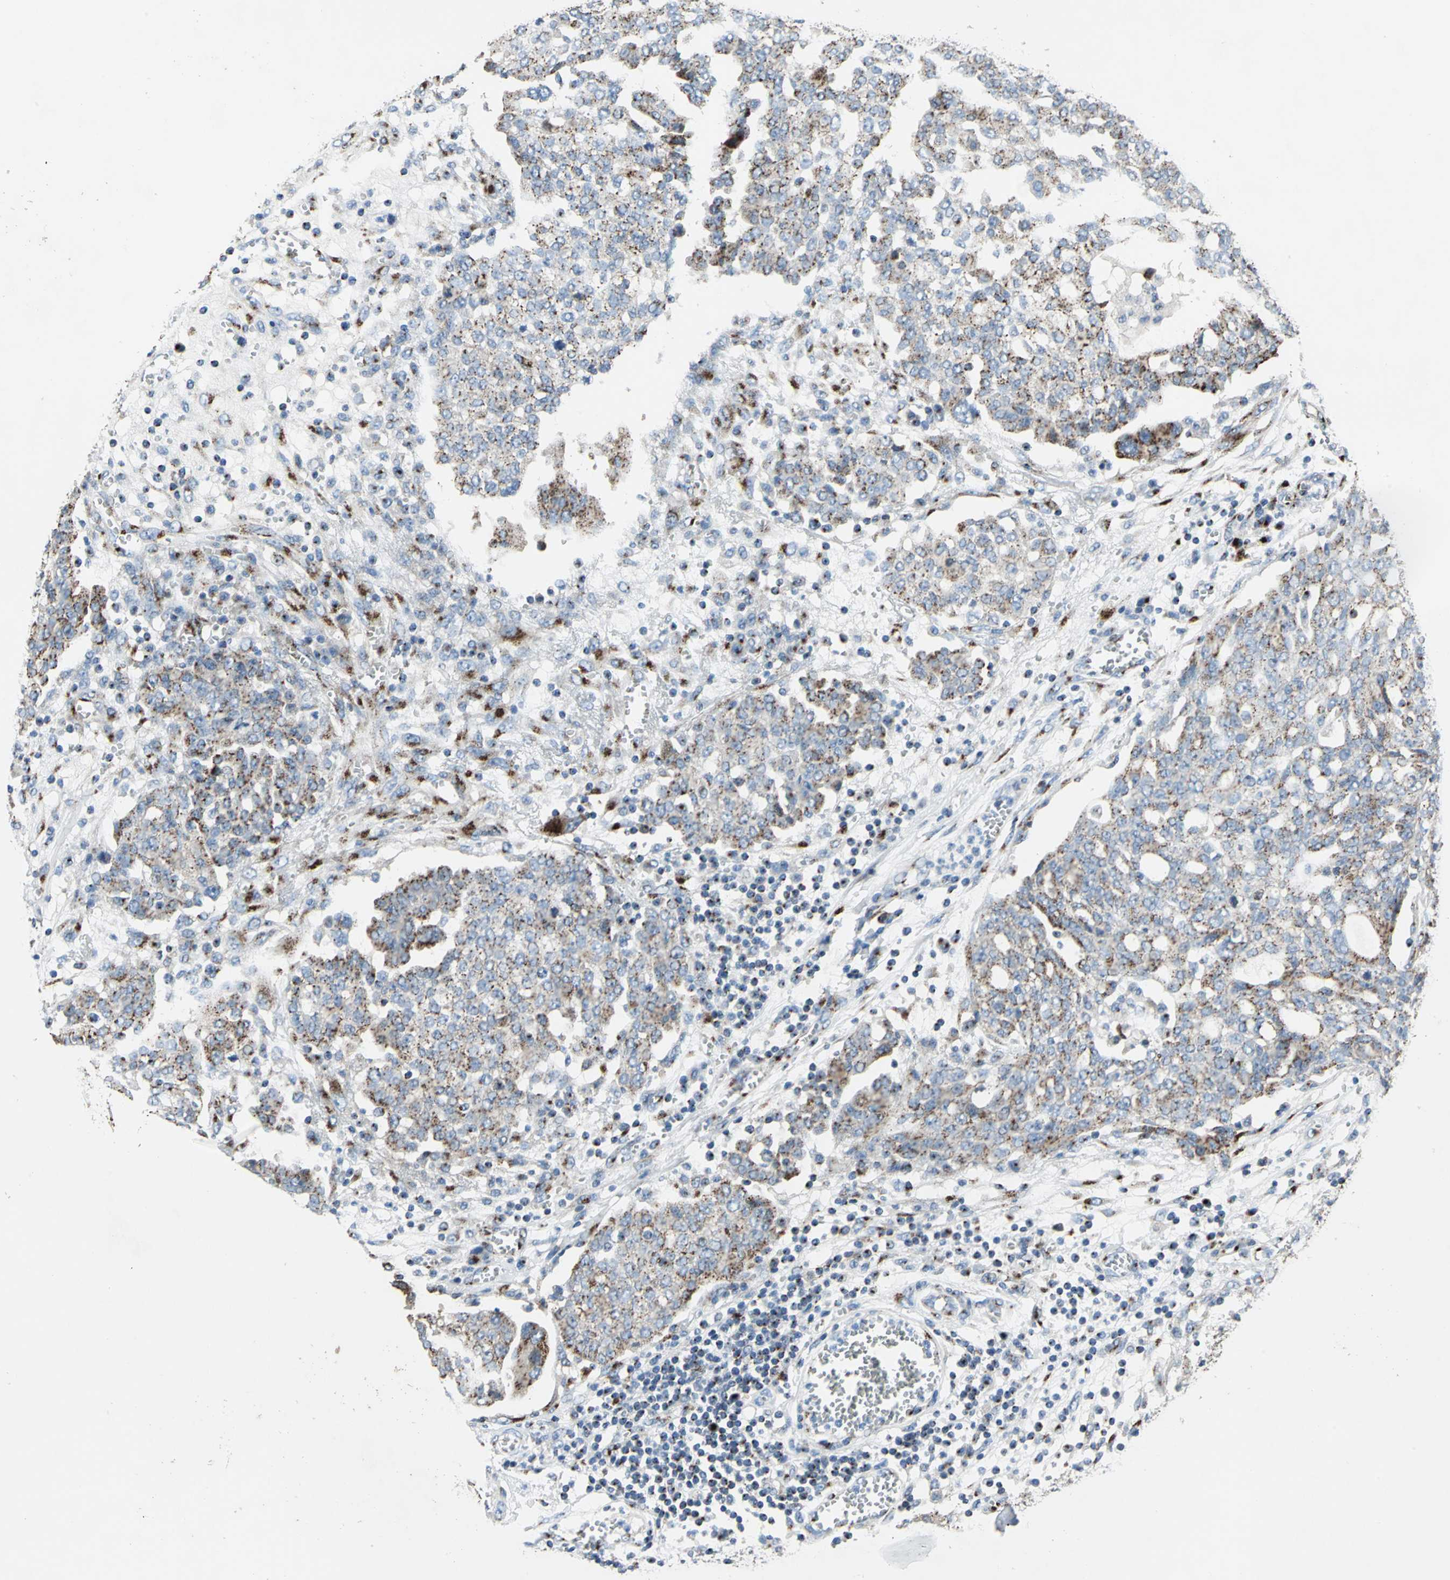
{"staining": {"intensity": "moderate", "quantity": ">75%", "location": "cytoplasmic/membranous"}, "tissue": "ovarian cancer", "cell_type": "Tumor cells", "image_type": "cancer", "snomed": [{"axis": "morphology", "description": "Cystadenocarcinoma, serous, NOS"}, {"axis": "topography", "description": "Soft tissue"}, {"axis": "topography", "description": "Ovary"}], "caption": "Immunohistochemistry (DAB (3,3'-diaminobenzidine)) staining of ovarian cancer displays moderate cytoplasmic/membranous protein expression in about >75% of tumor cells. (Stains: DAB (3,3'-diaminobenzidine) in brown, nuclei in blue, Microscopy: brightfield microscopy at high magnification).", "gene": "GPR3", "patient": {"sex": "female", "age": 57}}